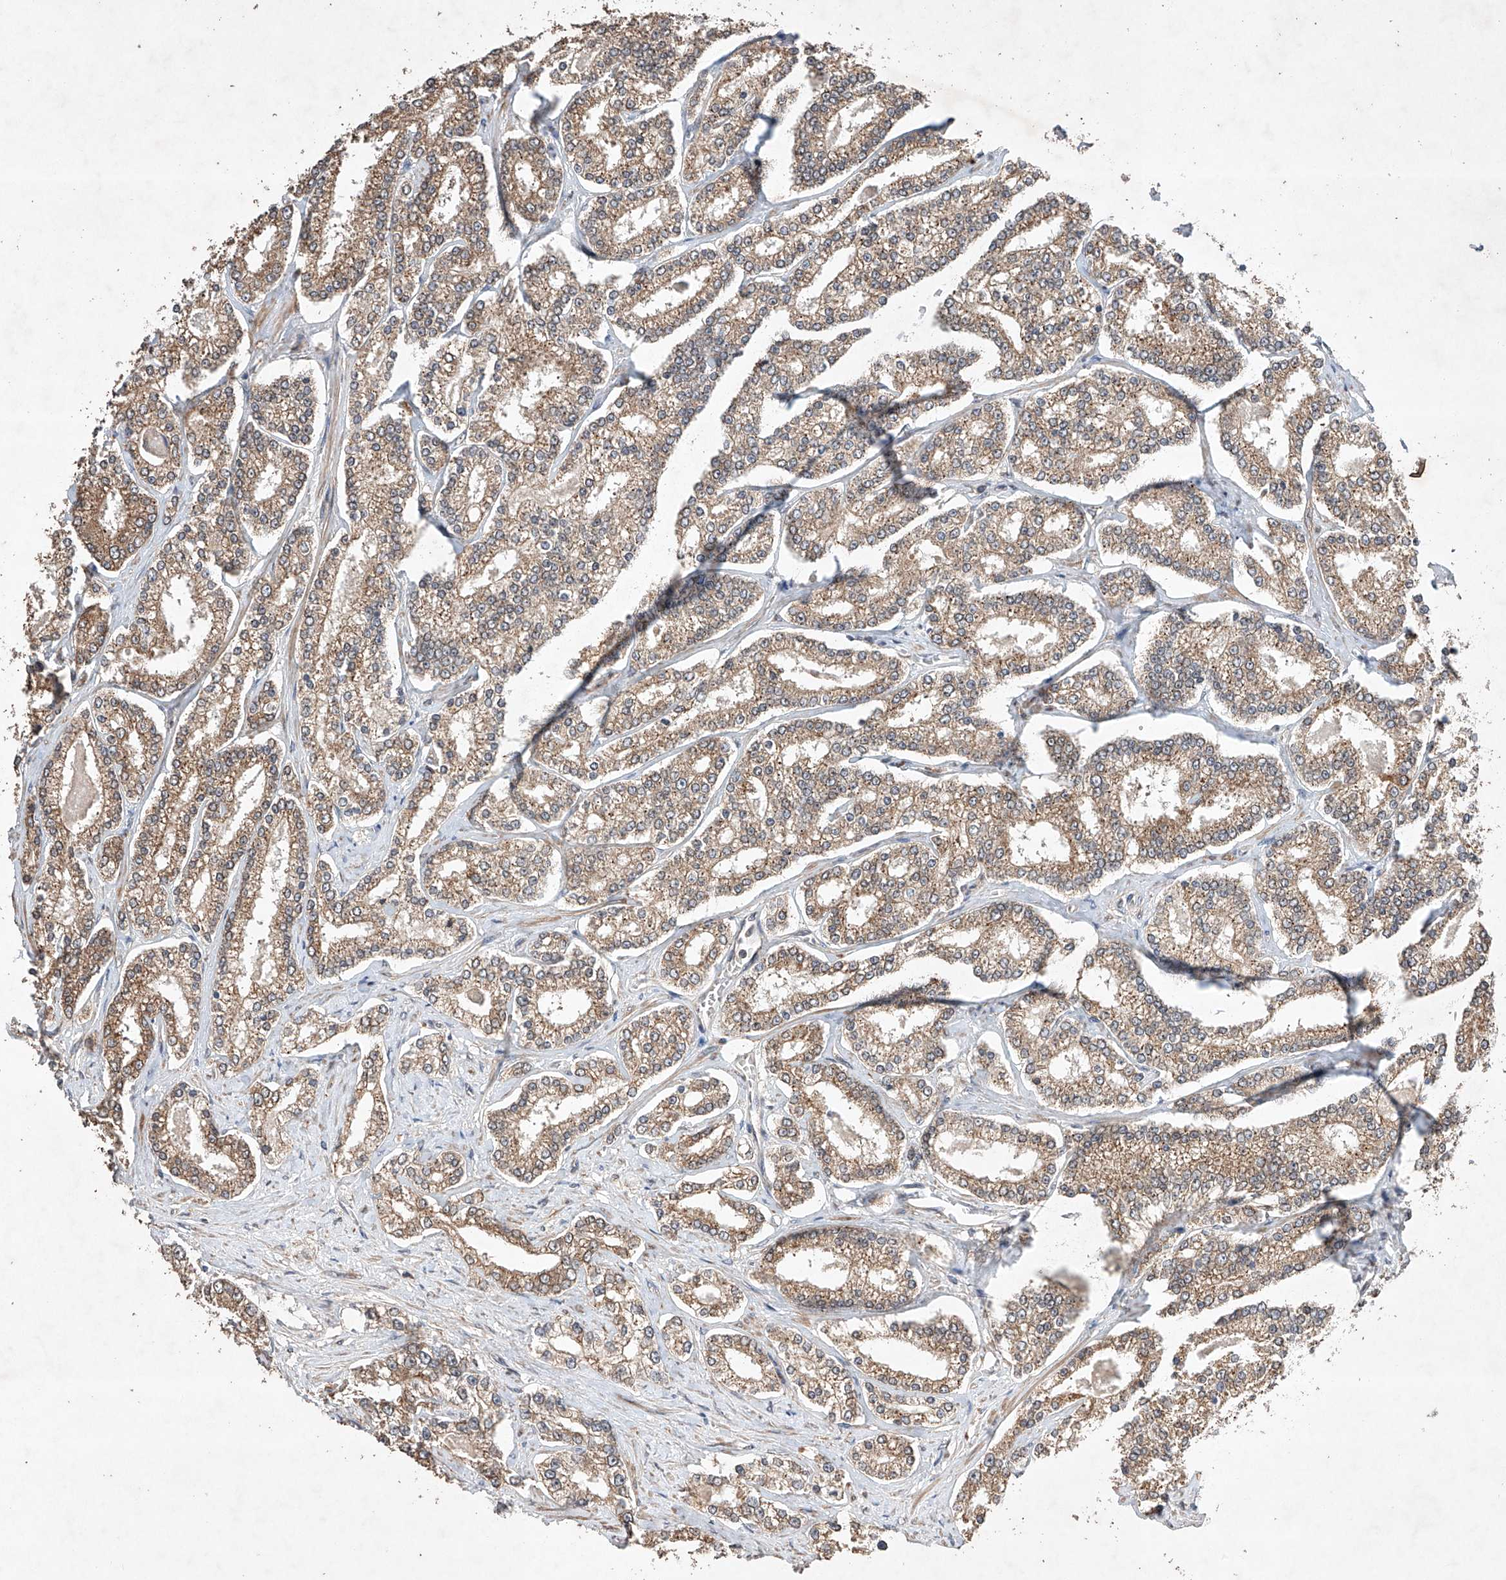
{"staining": {"intensity": "moderate", "quantity": ">75%", "location": "cytoplasmic/membranous"}, "tissue": "prostate cancer", "cell_type": "Tumor cells", "image_type": "cancer", "snomed": [{"axis": "morphology", "description": "Normal tissue, NOS"}, {"axis": "morphology", "description": "Adenocarcinoma, High grade"}, {"axis": "topography", "description": "Prostate"}], "caption": "Immunohistochemical staining of human adenocarcinoma (high-grade) (prostate) shows medium levels of moderate cytoplasmic/membranous protein positivity in about >75% of tumor cells. The staining was performed using DAB to visualize the protein expression in brown, while the nuclei were stained in blue with hematoxylin (Magnification: 20x).", "gene": "LURAP1", "patient": {"sex": "male", "age": 83}}